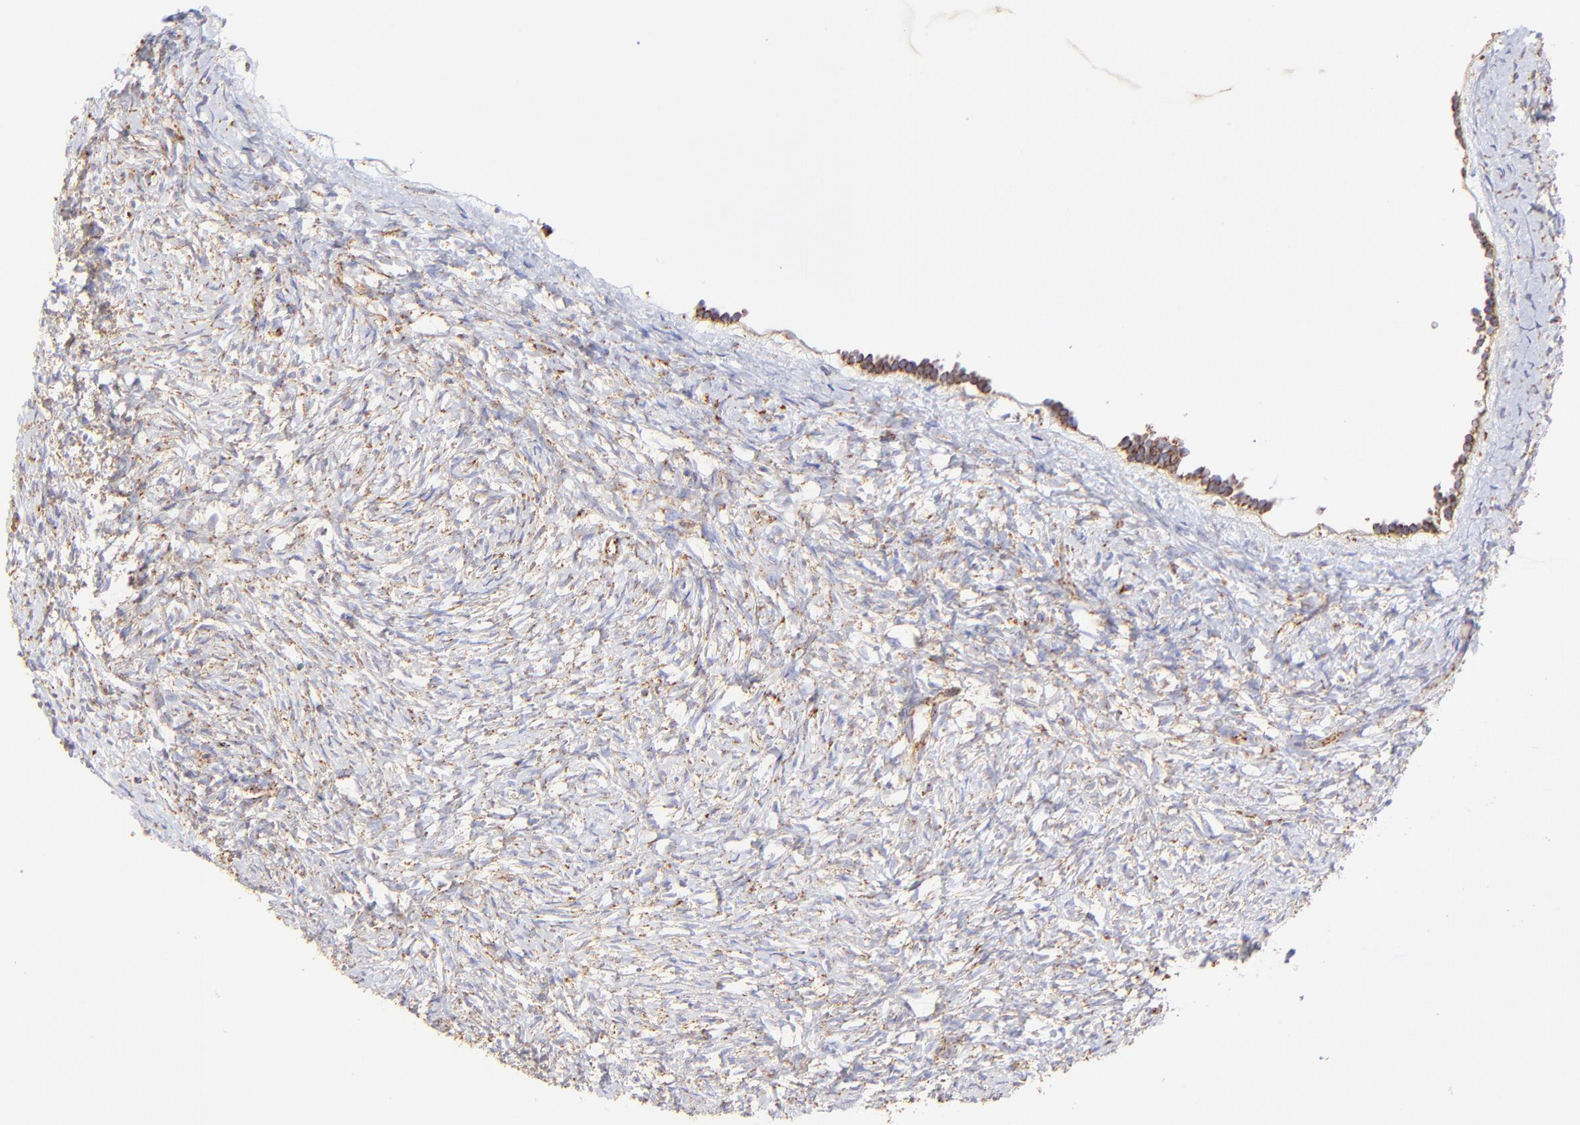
{"staining": {"intensity": "moderate", "quantity": "<25%", "location": "cytoplasmic/membranous"}, "tissue": "ovary", "cell_type": "Ovarian stroma cells", "image_type": "normal", "snomed": [{"axis": "morphology", "description": "Normal tissue, NOS"}, {"axis": "topography", "description": "Ovary"}], "caption": "Approximately <25% of ovarian stroma cells in benign ovary show moderate cytoplasmic/membranous protein positivity as visualized by brown immunohistochemical staining.", "gene": "ECH1", "patient": {"sex": "female", "age": 35}}